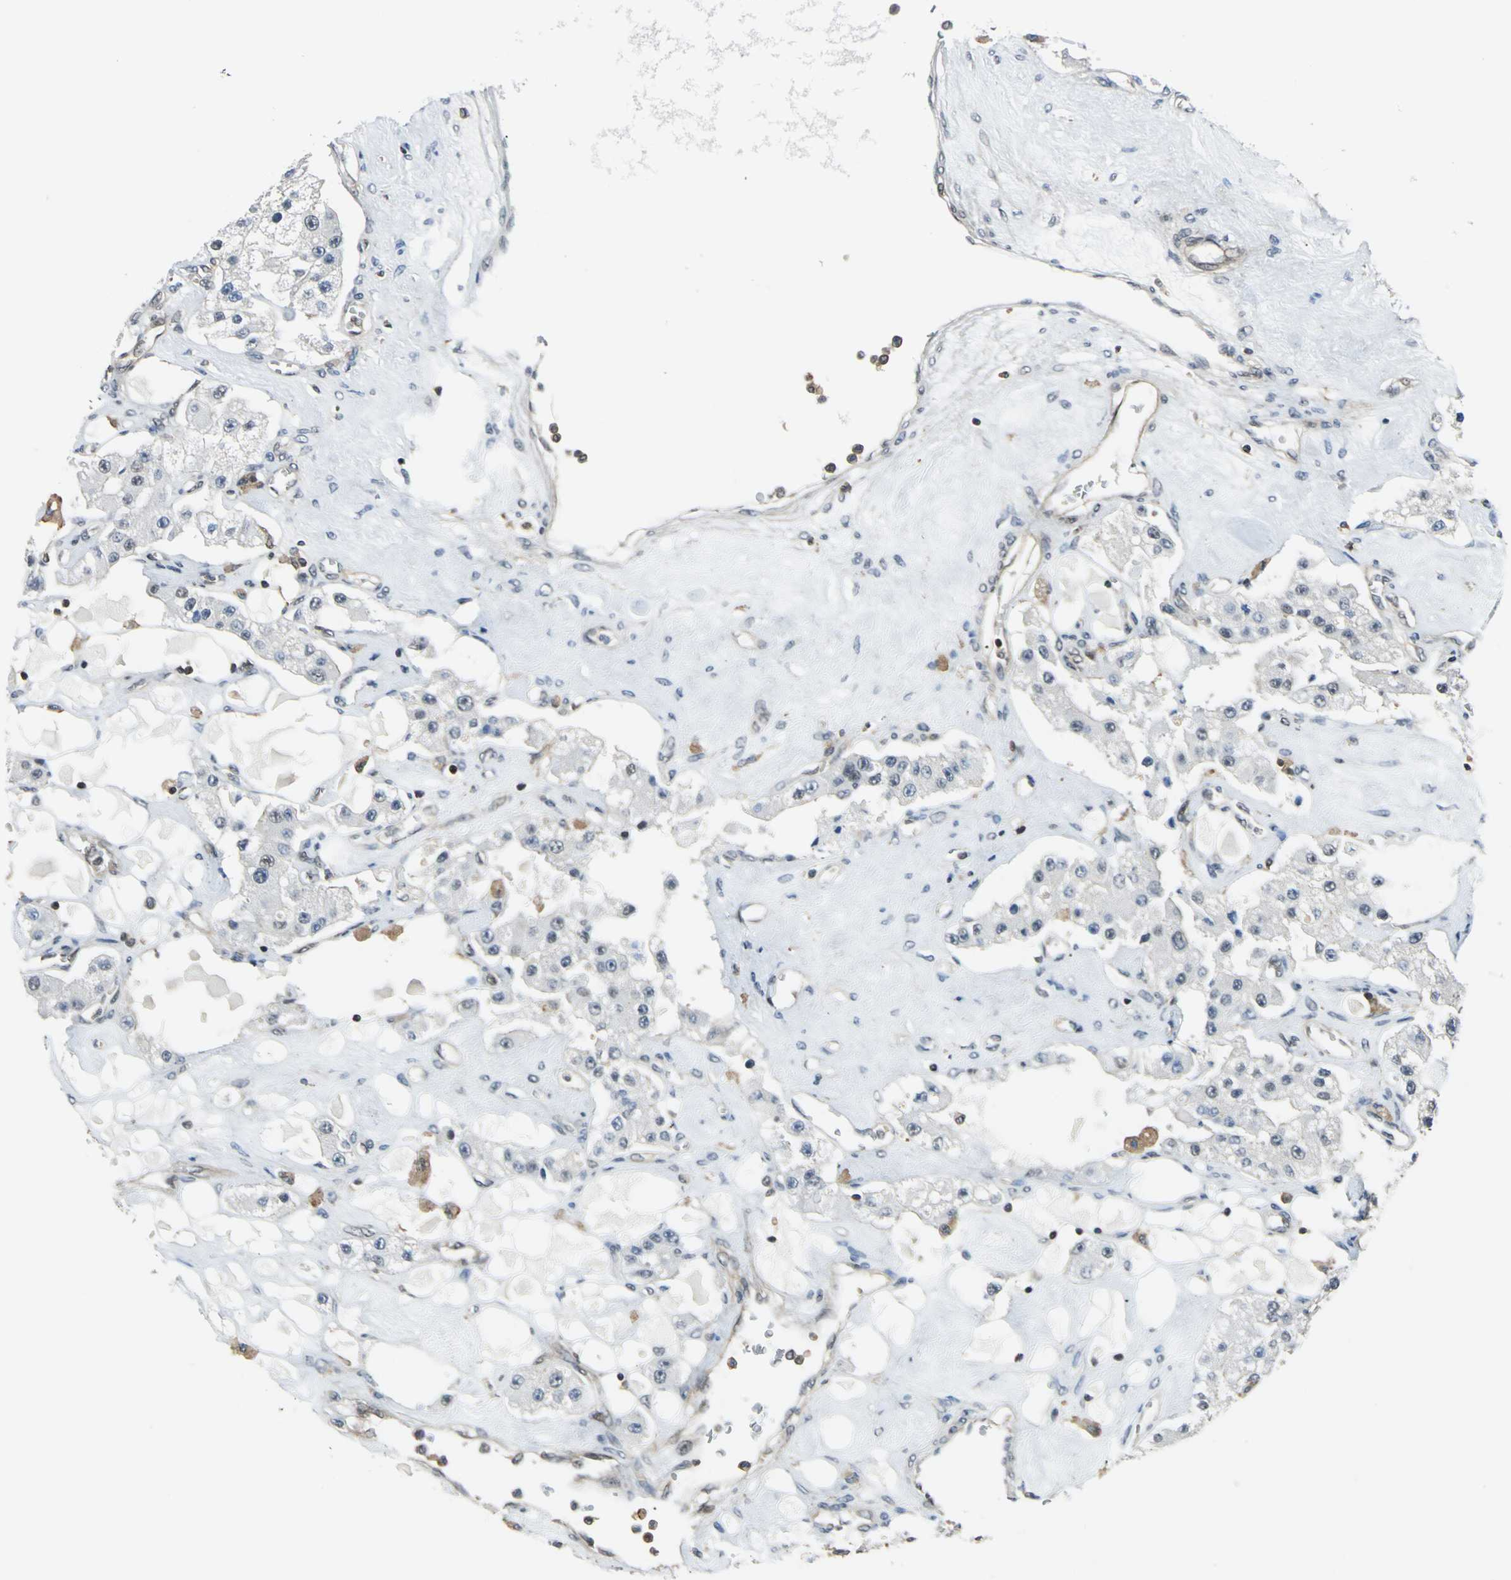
{"staining": {"intensity": "weak", "quantity": "<25%", "location": "nuclear"}, "tissue": "carcinoid", "cell_type": "Tumor cells", "image_type": "cancer", "snomed": [{"axis": "morphology", "description": "Carcinoid, malignant, NOS"}, {"axis": "topography", "description": "Pancreas"}], "caption": "Tumor cells are negative for brown protein staining in carcinoid.", "gene": "ARPC3", "patient": {"sex": "male", "age": 41}}